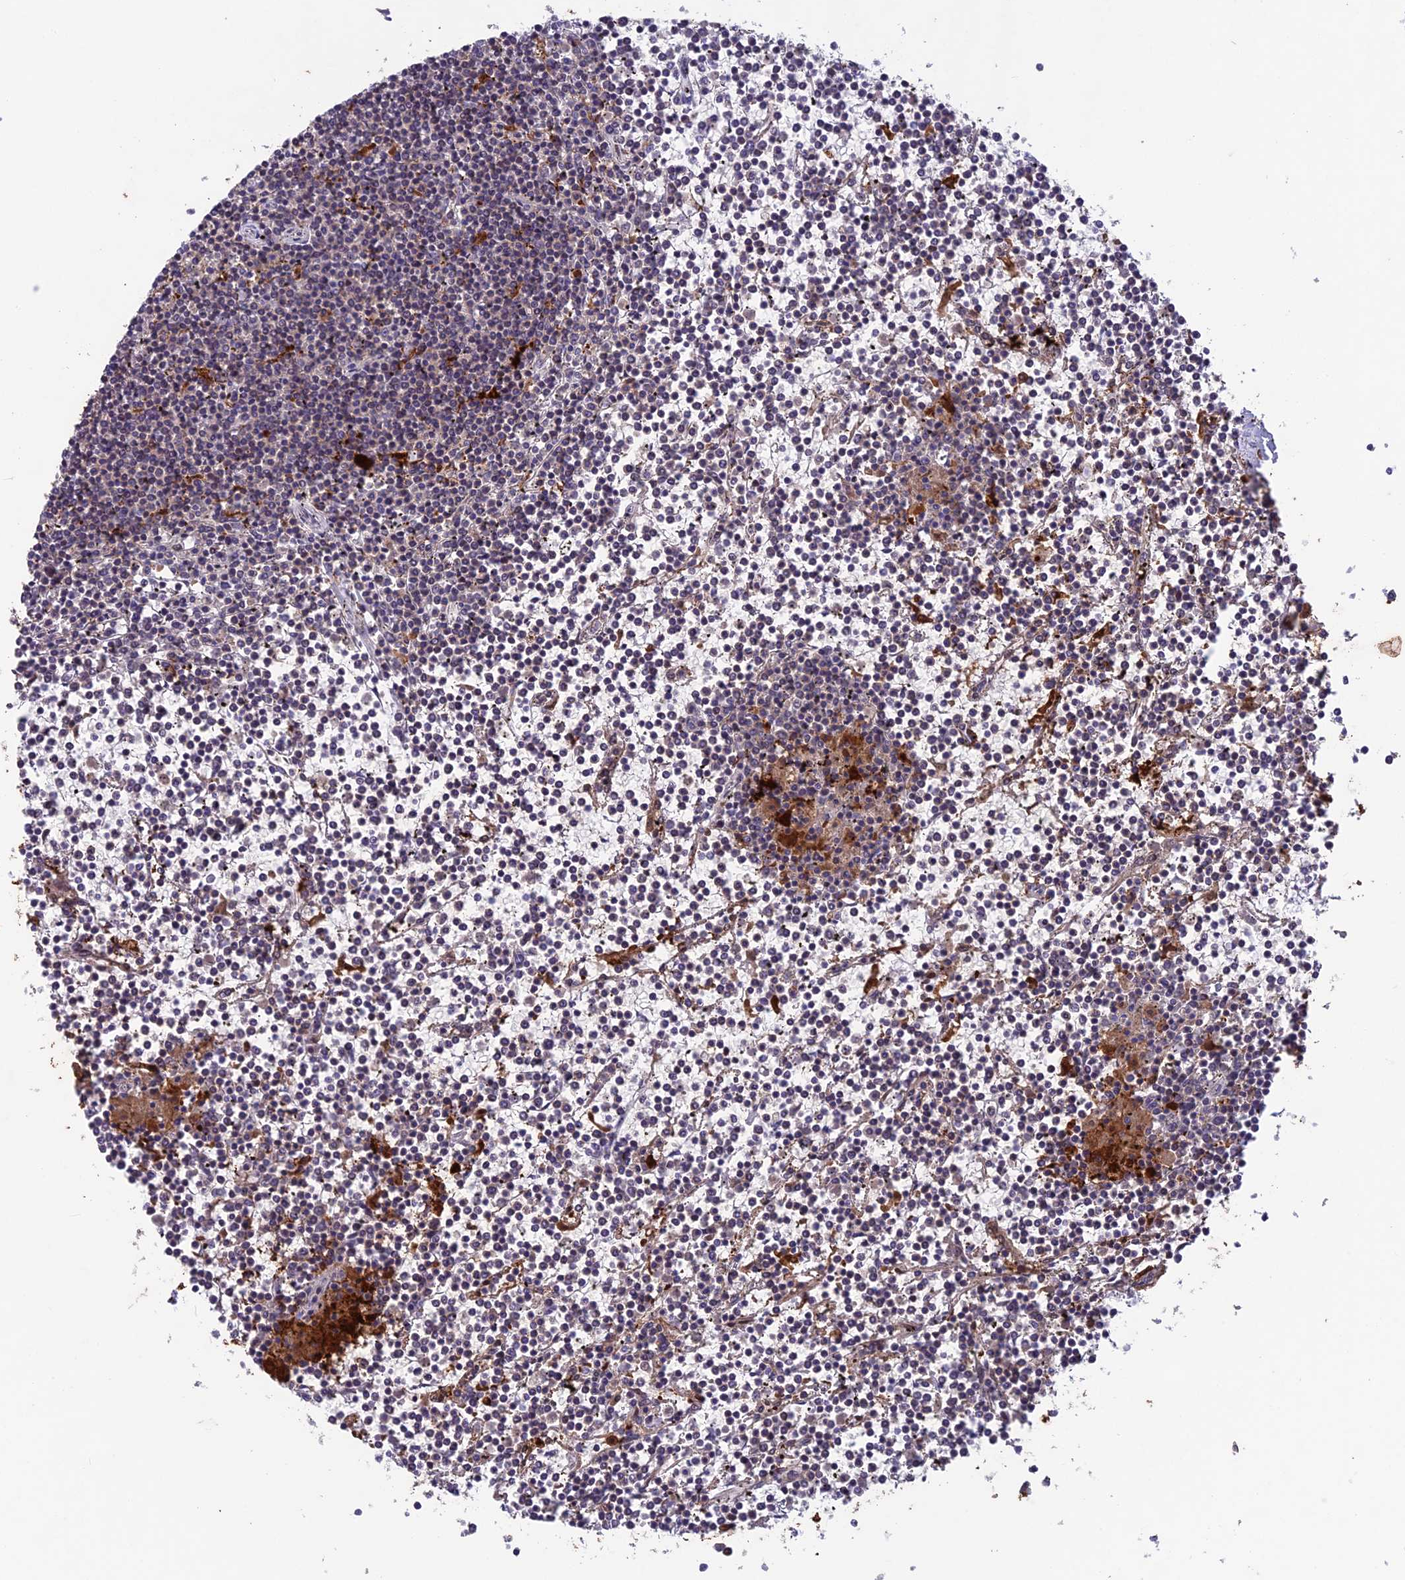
{"staining": {"intensity": "negative", "quantity": "none", "location": "none"}, "tissue": "lymphoma", "cell_type": "Tumor cells", "image_type": "cancer", "snomed": [{"axis": "morphology", "description": "Malignant lymphoma, non-Hodgkin's type, Low grade"}, {"axis": "topography", "description": "Spleen"}], "caption": "Immunohistochemistry of low-grade malignant lymphoma, non-Hodgkin's type displays no positivity in tumor cells. Nuclei are stained in blue.", "gene": "MAST2", "patient": {"sex": "female", "age": 19}}